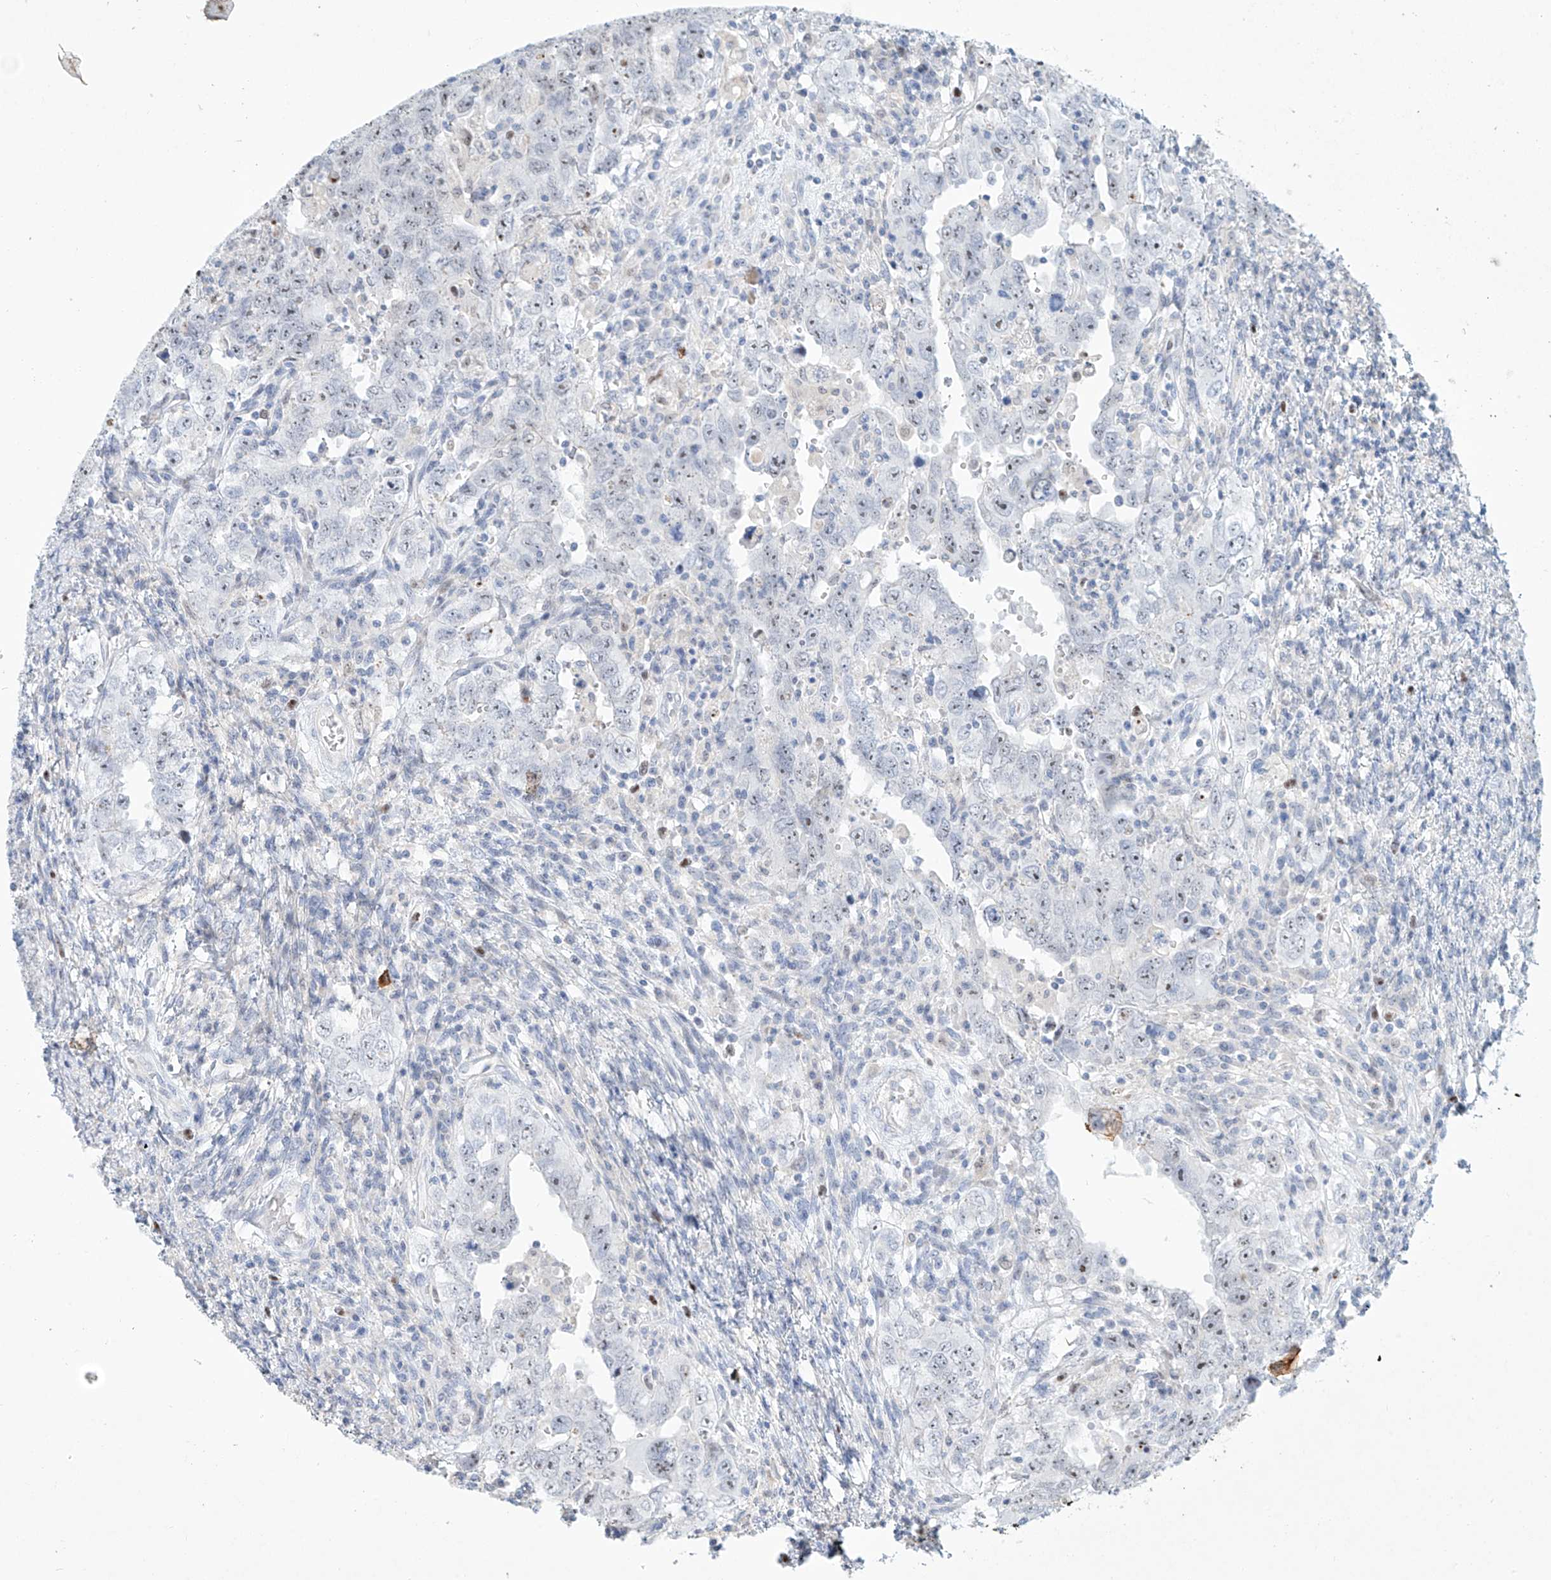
{"staining": {"intensity": "negative", "quantity": "none", "location": "none"}, "tissue": "testis cancer", "cell_type": "Tumor cells", "image_type": "cancer", "snomed": [{"axis": "morphology", "description": "Carcinoma, Embryonal, NOS"}, {"axis": "topography", "description": "Testis"}], "caption": "Photomicrograph shows no significant protein positivity in tumor cells of testis embryonal carcinoma. (DAB (3,3'-diaminobenzidine) immunohistochemistry with hematoxylin counter stain).", "gene": "SNU13", "patient": {"sex": "male", "age": 26}}